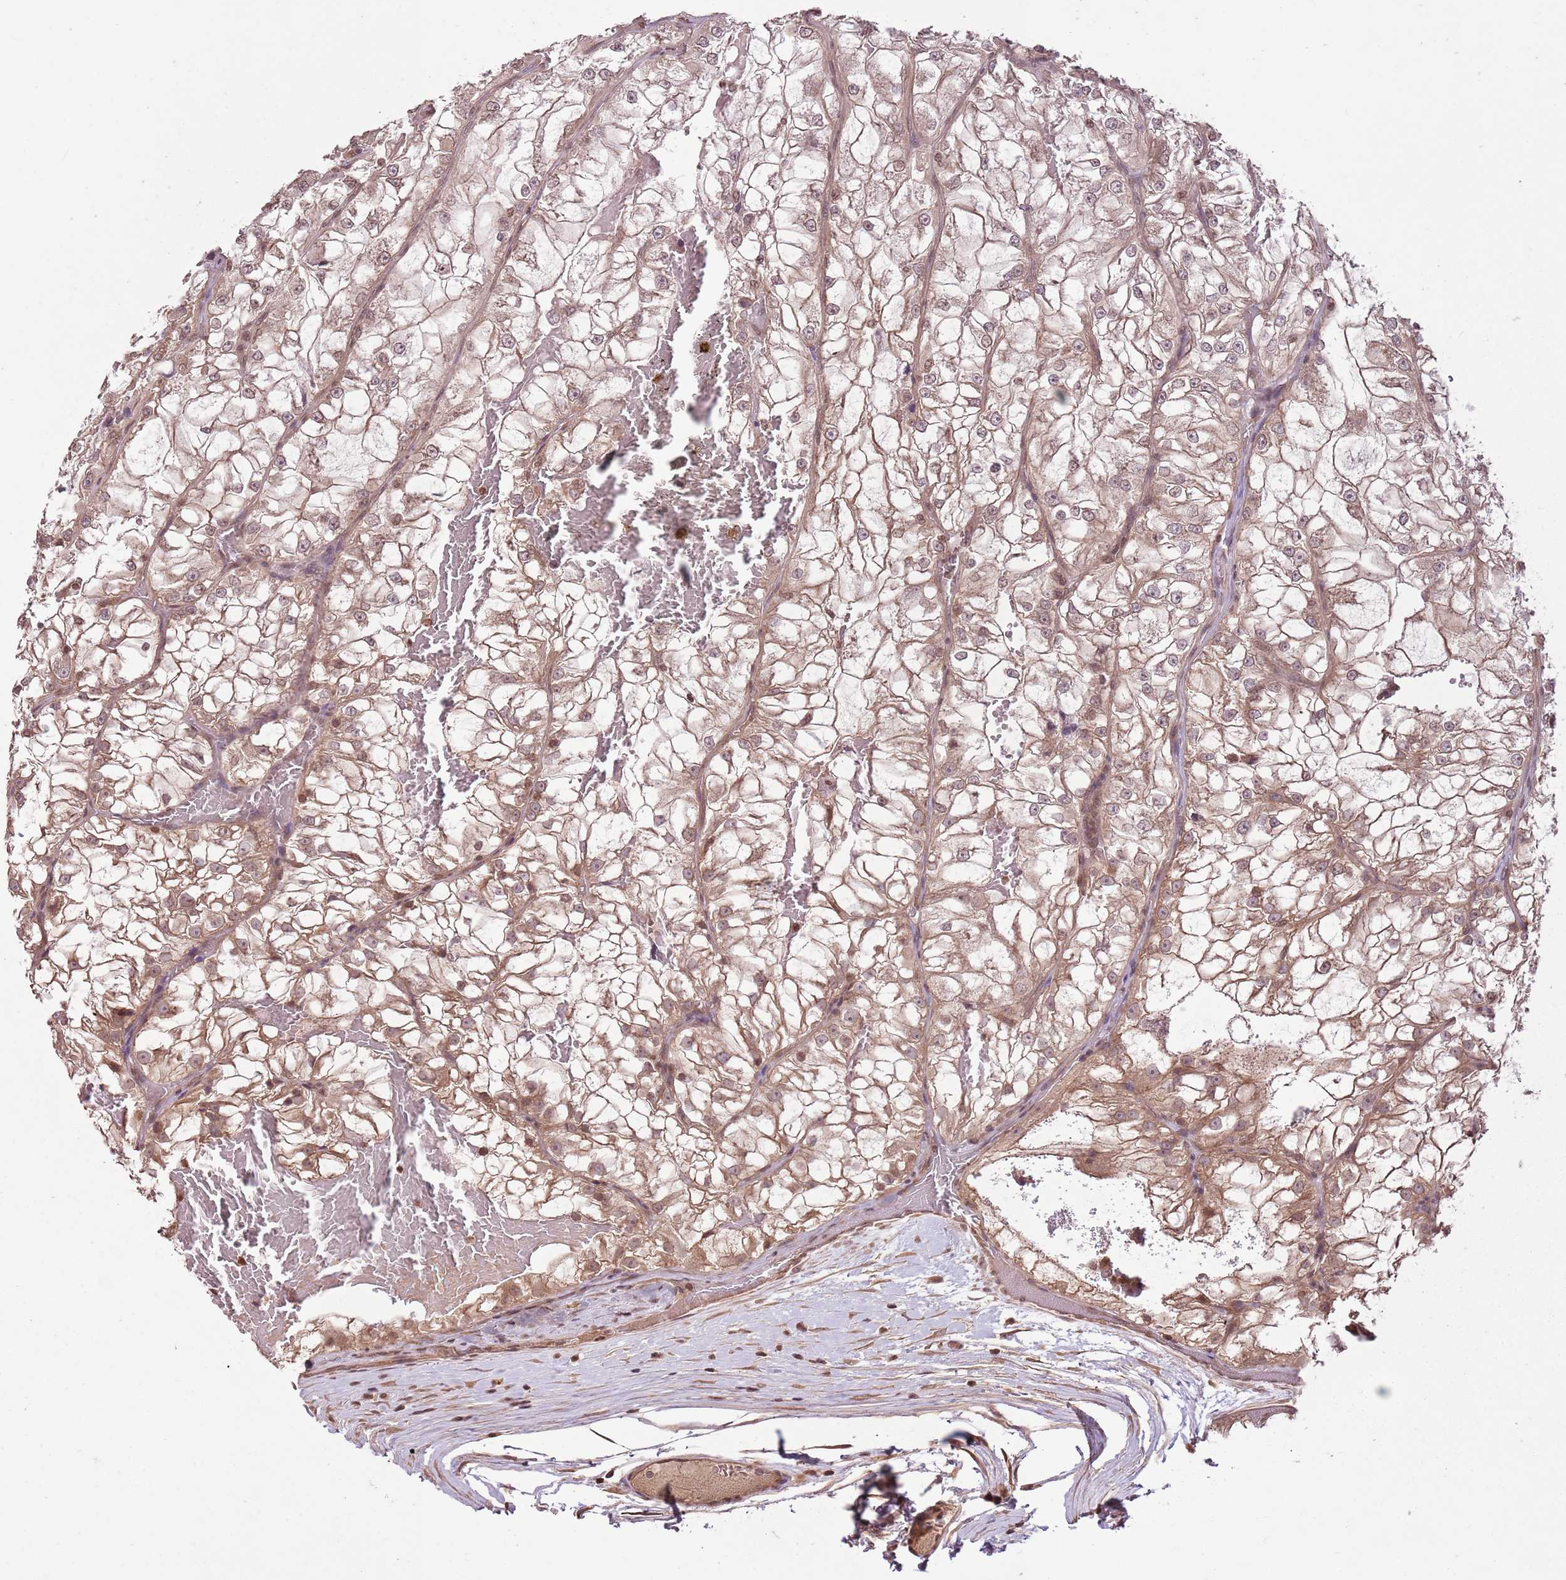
{"staining": {"intensity": "weak", "quantity": ">75%", "location": "cytoplasmic/membranous,nuclear"}, "tissue": "renal cancer", "cell_type": "Tumor cells", "image_type": "cancer", "snomed": [{"axis": "morphology", "description": "Adenocarcinoma, NOS"}, {"axis": "topography", "description": "Kidney"}], "caption": "This micrograph exhibits immunohistochemistry staining of adenocarcinoma (renal), with low weak cytoplasmic/membranous and nuclear staining in about >75% of tumor cells.", "gene": "CAPN9", "patient": {"sex": "female", "age": 72}}